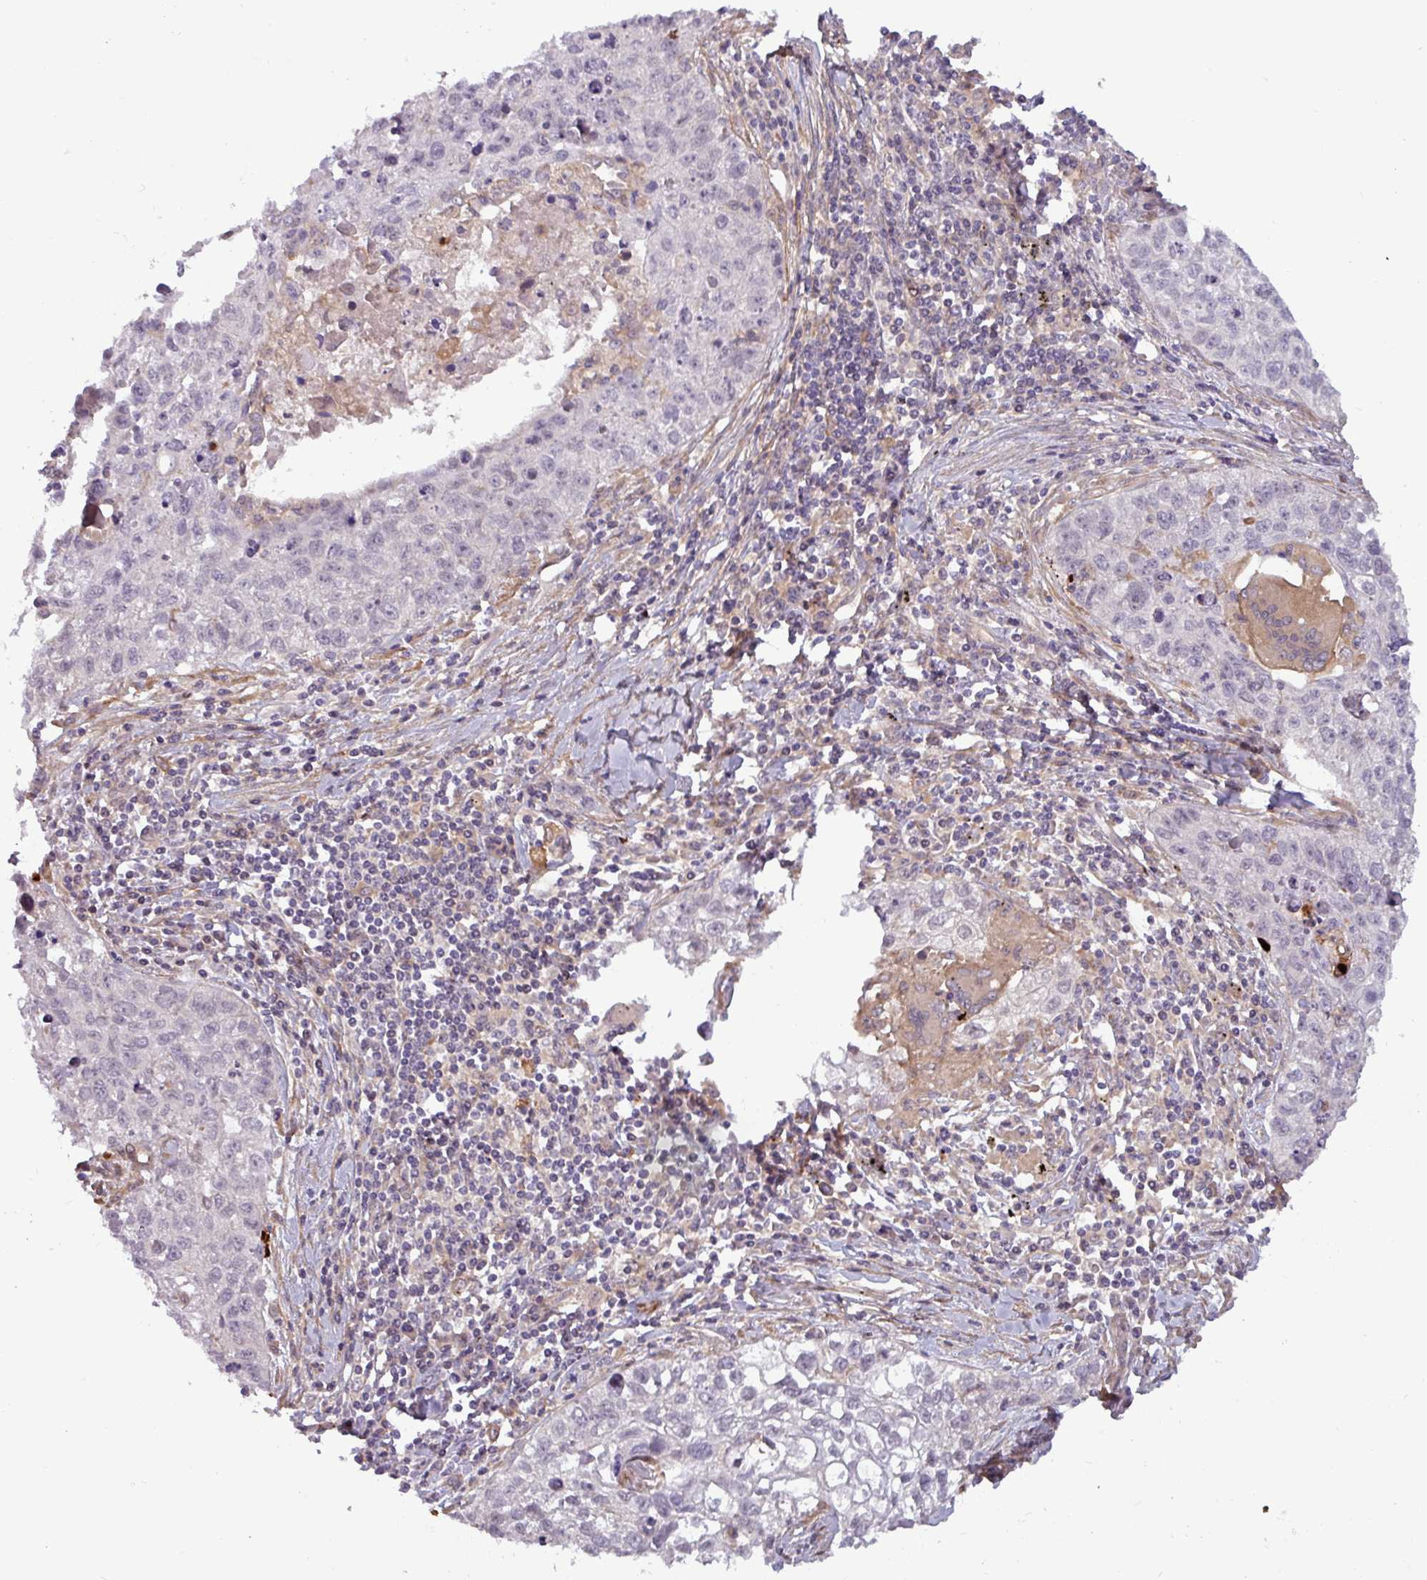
{"staining": {"intensity": "negative", "quantity": "none", "location": "none"}, "tissue": "lung cancer", "cell_type": "Tumor cells", "image_type": "cancer", "snomed": [{"axis": "morphology", "description": "Squamous cell carcinoma, NOS"}, {"axis": "topography", "description": "Lung"}], "caption": "Lung cancer (squamous cell carcinoma) was stained to show a protein in brown. There is no significant positivity in tumor cells.", "gene": "PCED1A", "patient": {"sex": "male", "age": 74}}